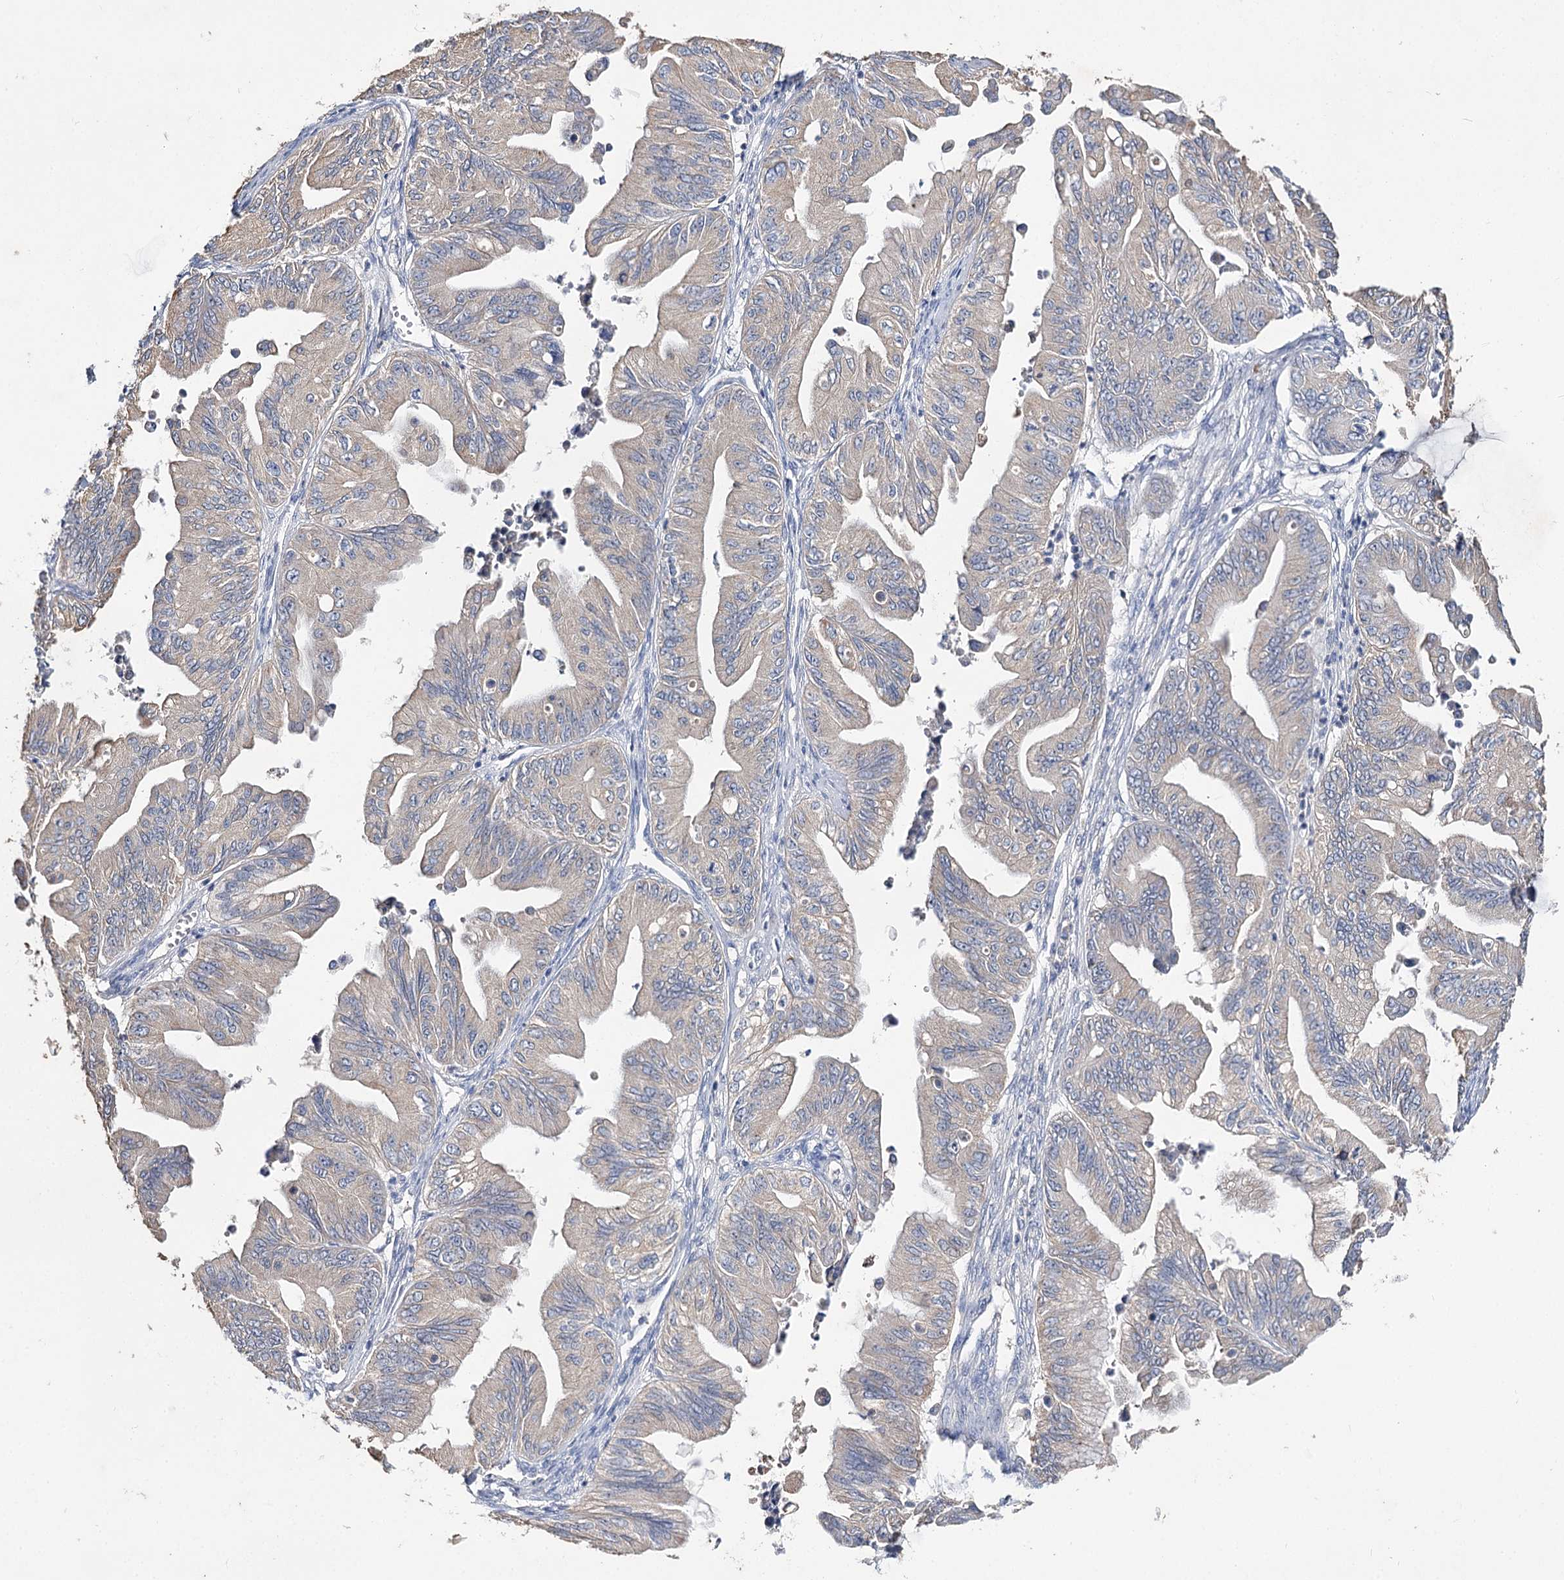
{"staining": {"intensity": "negative", "quantity": "none", "location": "none"}, "tissue": "ovarian cancer", "cell_type": "Tumor cells", "image_type": "cancer", "snomed": [{"axis": "morphology", "description": "Cystadenocarcinoma, mucinous, NOS"}, {"axis": "topography", "description": "Ovary"}], "caption": "Tumor cells show no significant expression in ovarian mucinous cystadenocarcinoma. (Immunohistochemistry, brightfield microscopy, high magnification).", "gene": "IL1RAP", "patient": {"sex": "female", "age": 71}}